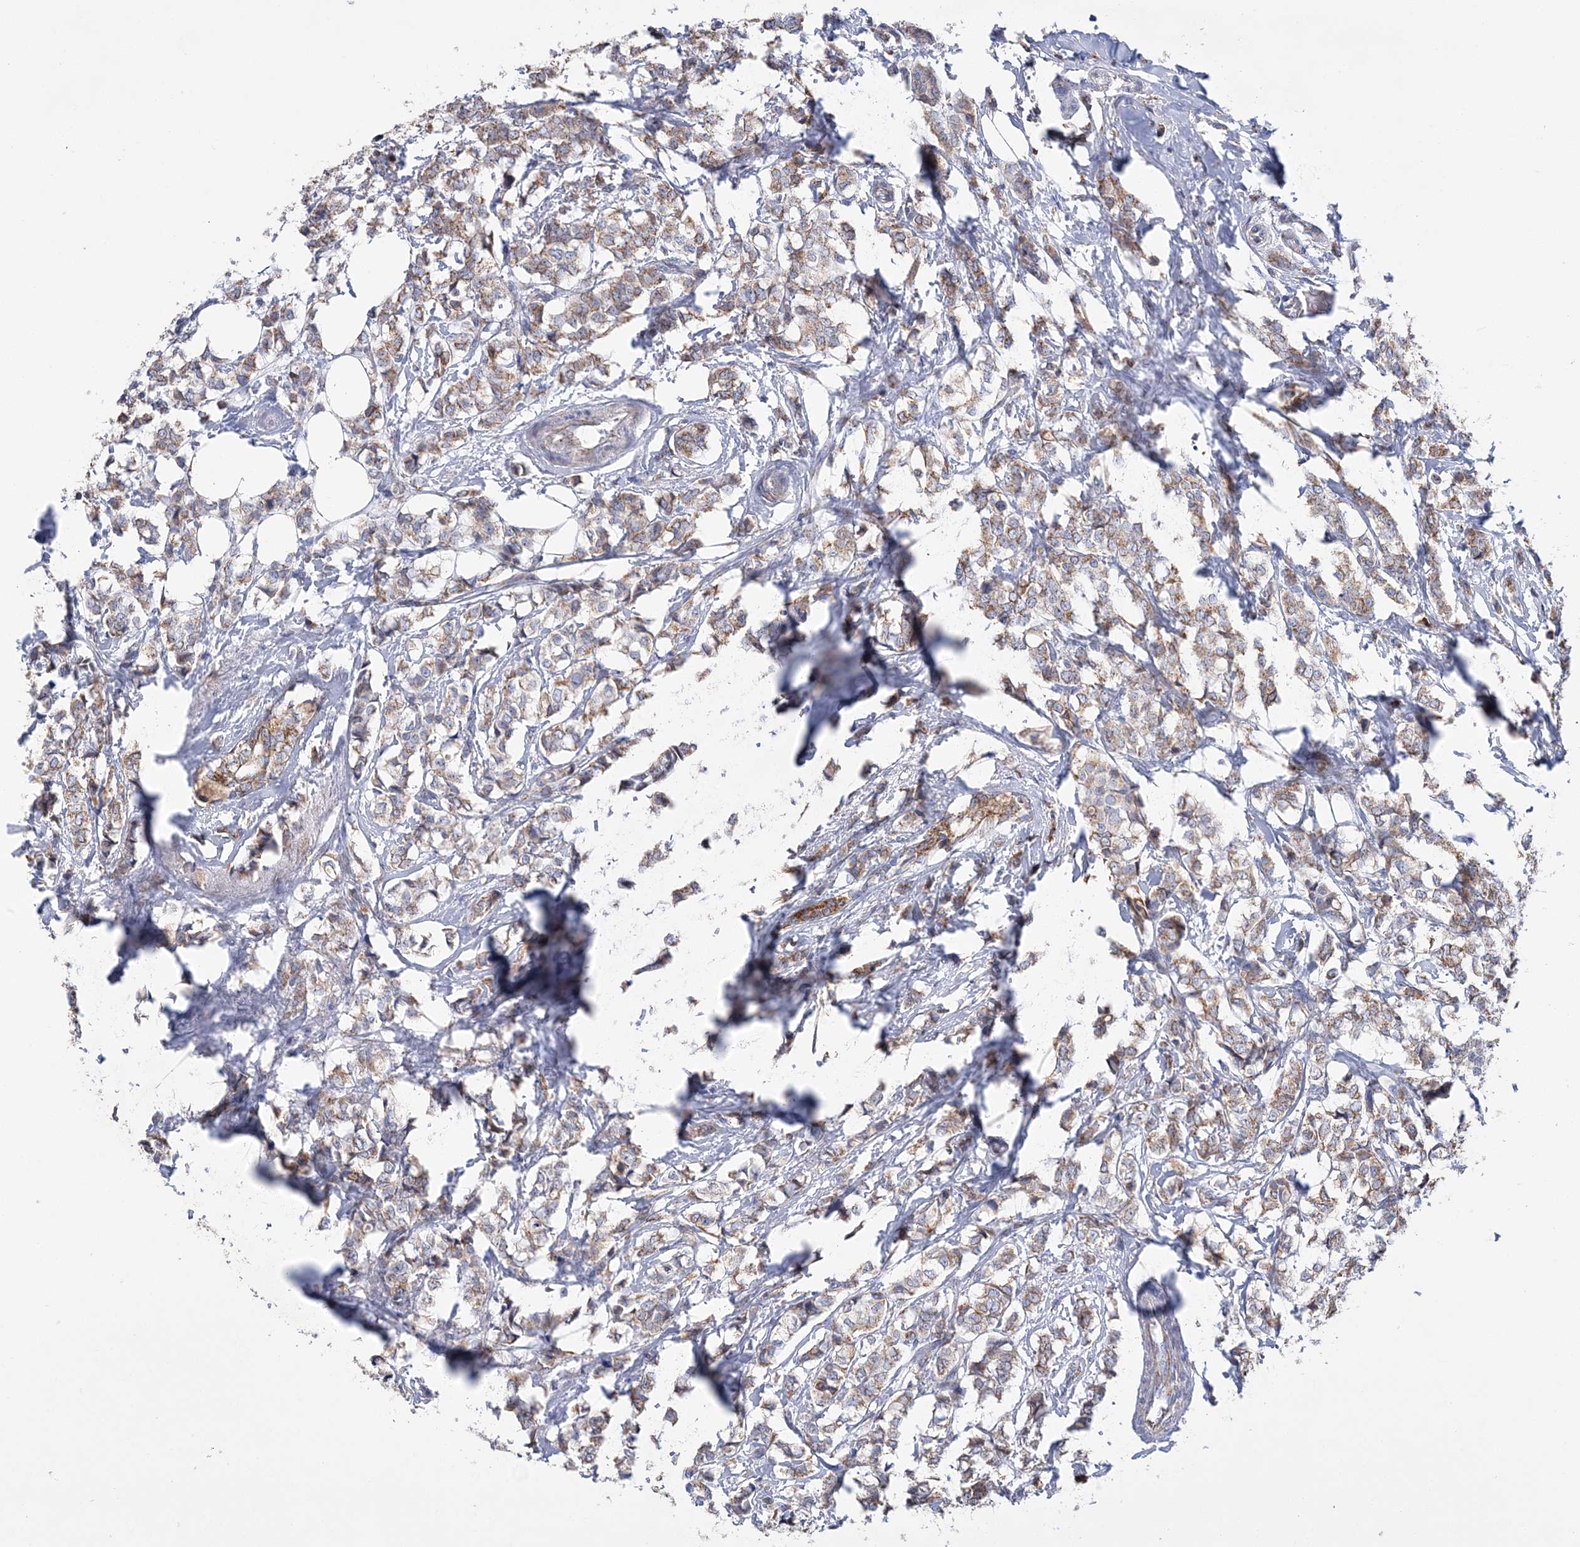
{"staining": {"intensity": "weak", "quantity": "25%-75%", "location": "cytoplasmic/membranous"}, "tissue": "breast cancer", "cell_type": "Tumor cells", "image_type": "cancer", "snomed": [{"axis": "morphology", "description": "Lobular carcinoma"}, {"axis": "topography", "description": "Breast"}], "caption": "Immunohistochemistry (IHC) (DAB) staining of lobular carcinoma (breast) exhibits weak cytoplasmic/membranous protein staining in approximately 25%-75% of tumor cells. Ihc stains the protein of interest in brown and the nuclei are stained blue.", "gene": "TTC32", "patient": {"sex": "female", "age": 60}}